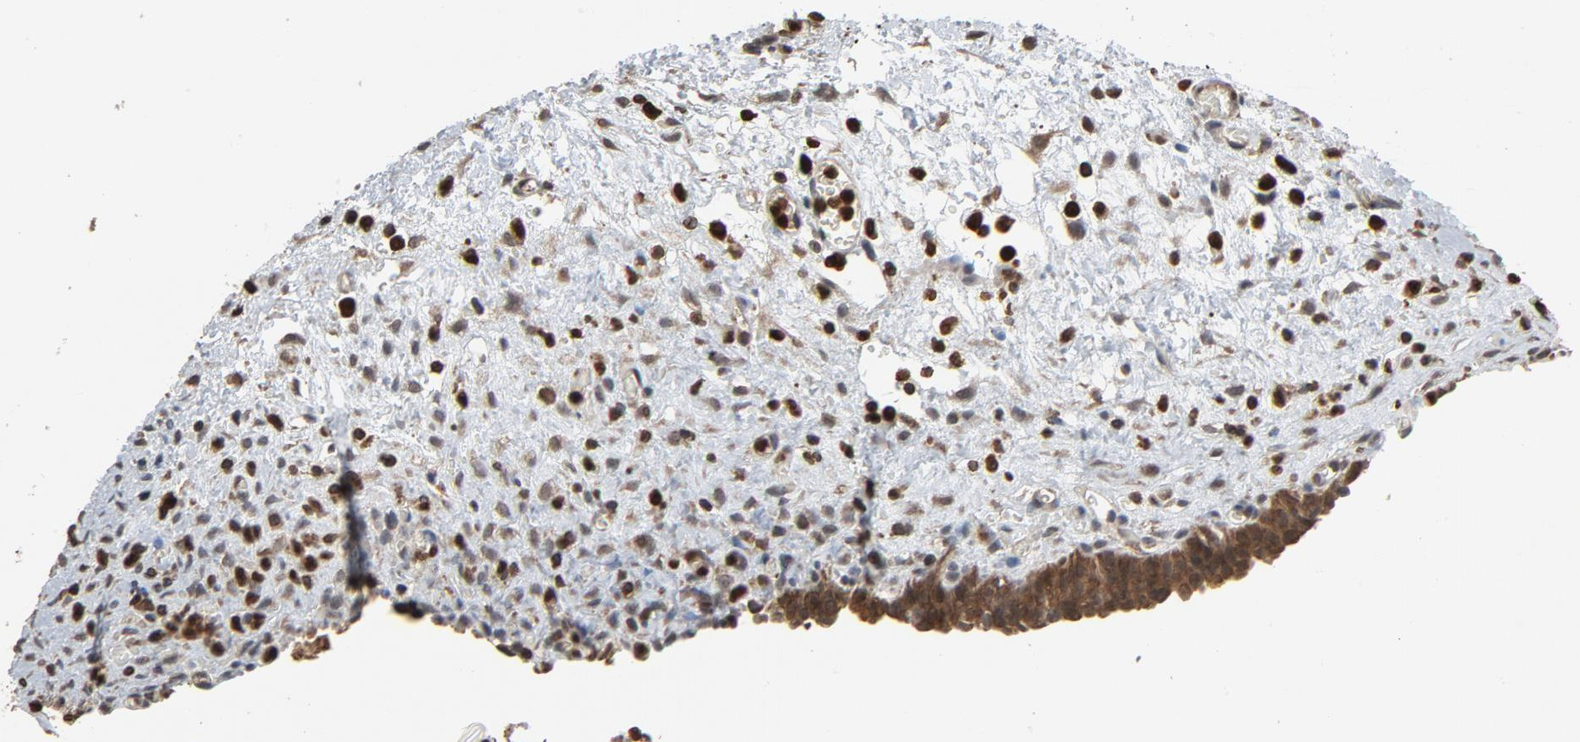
{"staining": {"intensity": "moderate", "quantity": ">75%", "location": "cytoplasmic/membranous"}, "tissue": "urinary bladder", "cell_type": "Urothelial cells", "image_type": "normal", "snomed": [{"axis": "morphology", "description": "Normal tissue, NOS"}, {"axis": "morphology", "description": "Dysplasia, NOS"}, {"axis": "topography", "description": "Urinary bladder"}], "caption": "Immunohistochemical staining of normal urinary bladder reveals medium levels of moderate cytoplasmic/membranous staining in about >75% of urothelial cells. The protein of interest is stained brown, and the nuclei are stained in blue (DAB (3,3'-diaminobenzidine) IHC with brightfield microscopy, high magnification).", "gene": "UBE2D1", "patient": {"sex": "male", "age": 35}}